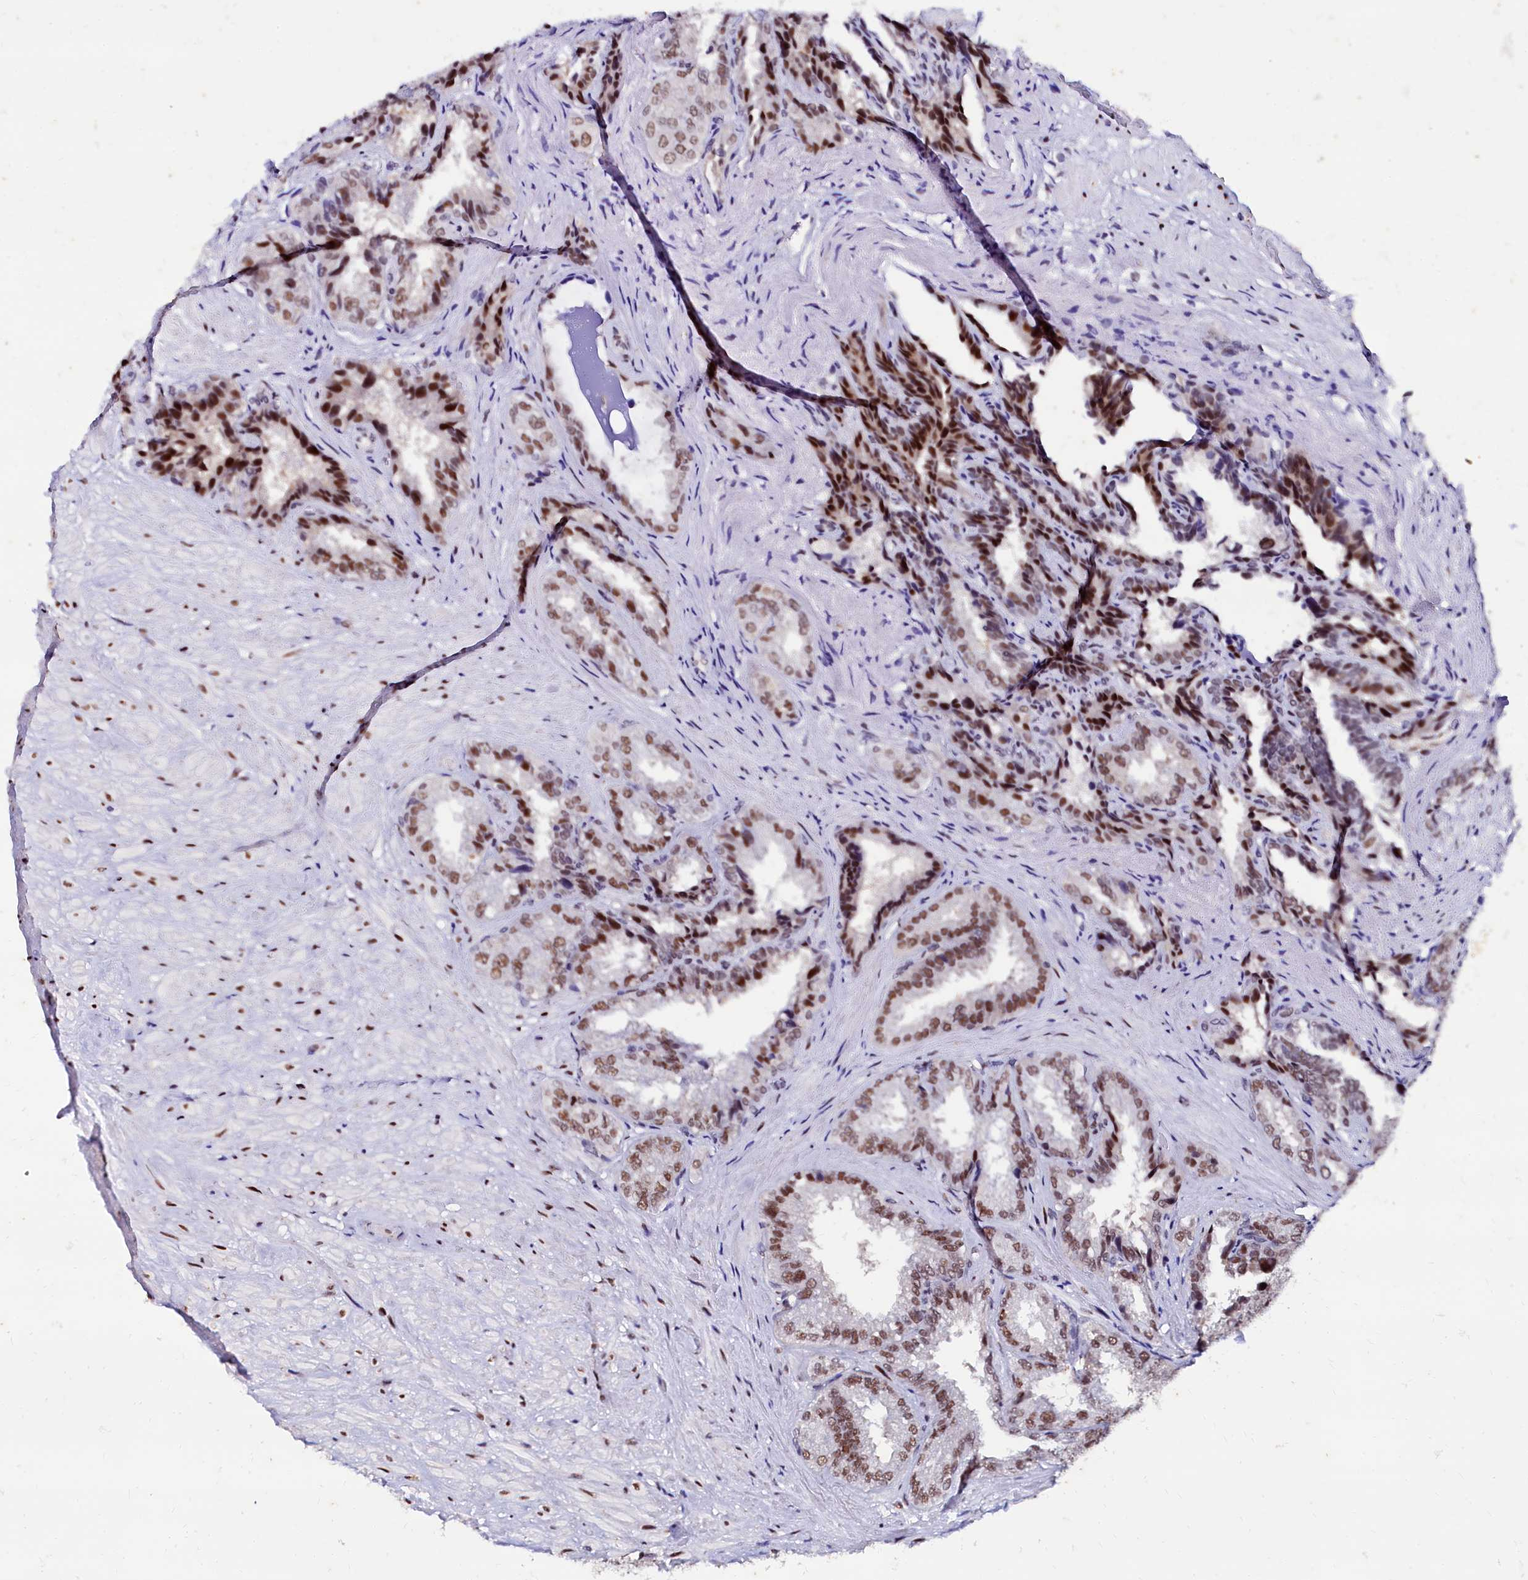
{"staining": {"intensity": "moderate", "quantity": ">75%", "location": "nuclear"}, "tissue": "seminal vesicle", "cell_type": "Glandular cells", "image_type": "normal", "snomed": [{"axis": "morphology", "description": "Normal tissue, NOS"}, {"axis": "topography", "description": "Seminal veicle"}, {"axis": "topography", "description": "Peripheral nerve tissue"}], "caption": "The micrograph shows staining of unremarkable seminal vesicle, revealing moderate nuclear protein expression (brown color) within glandular cells.", "gene": "CPSF7", "patient": {"sex": "male", "age": 63}}